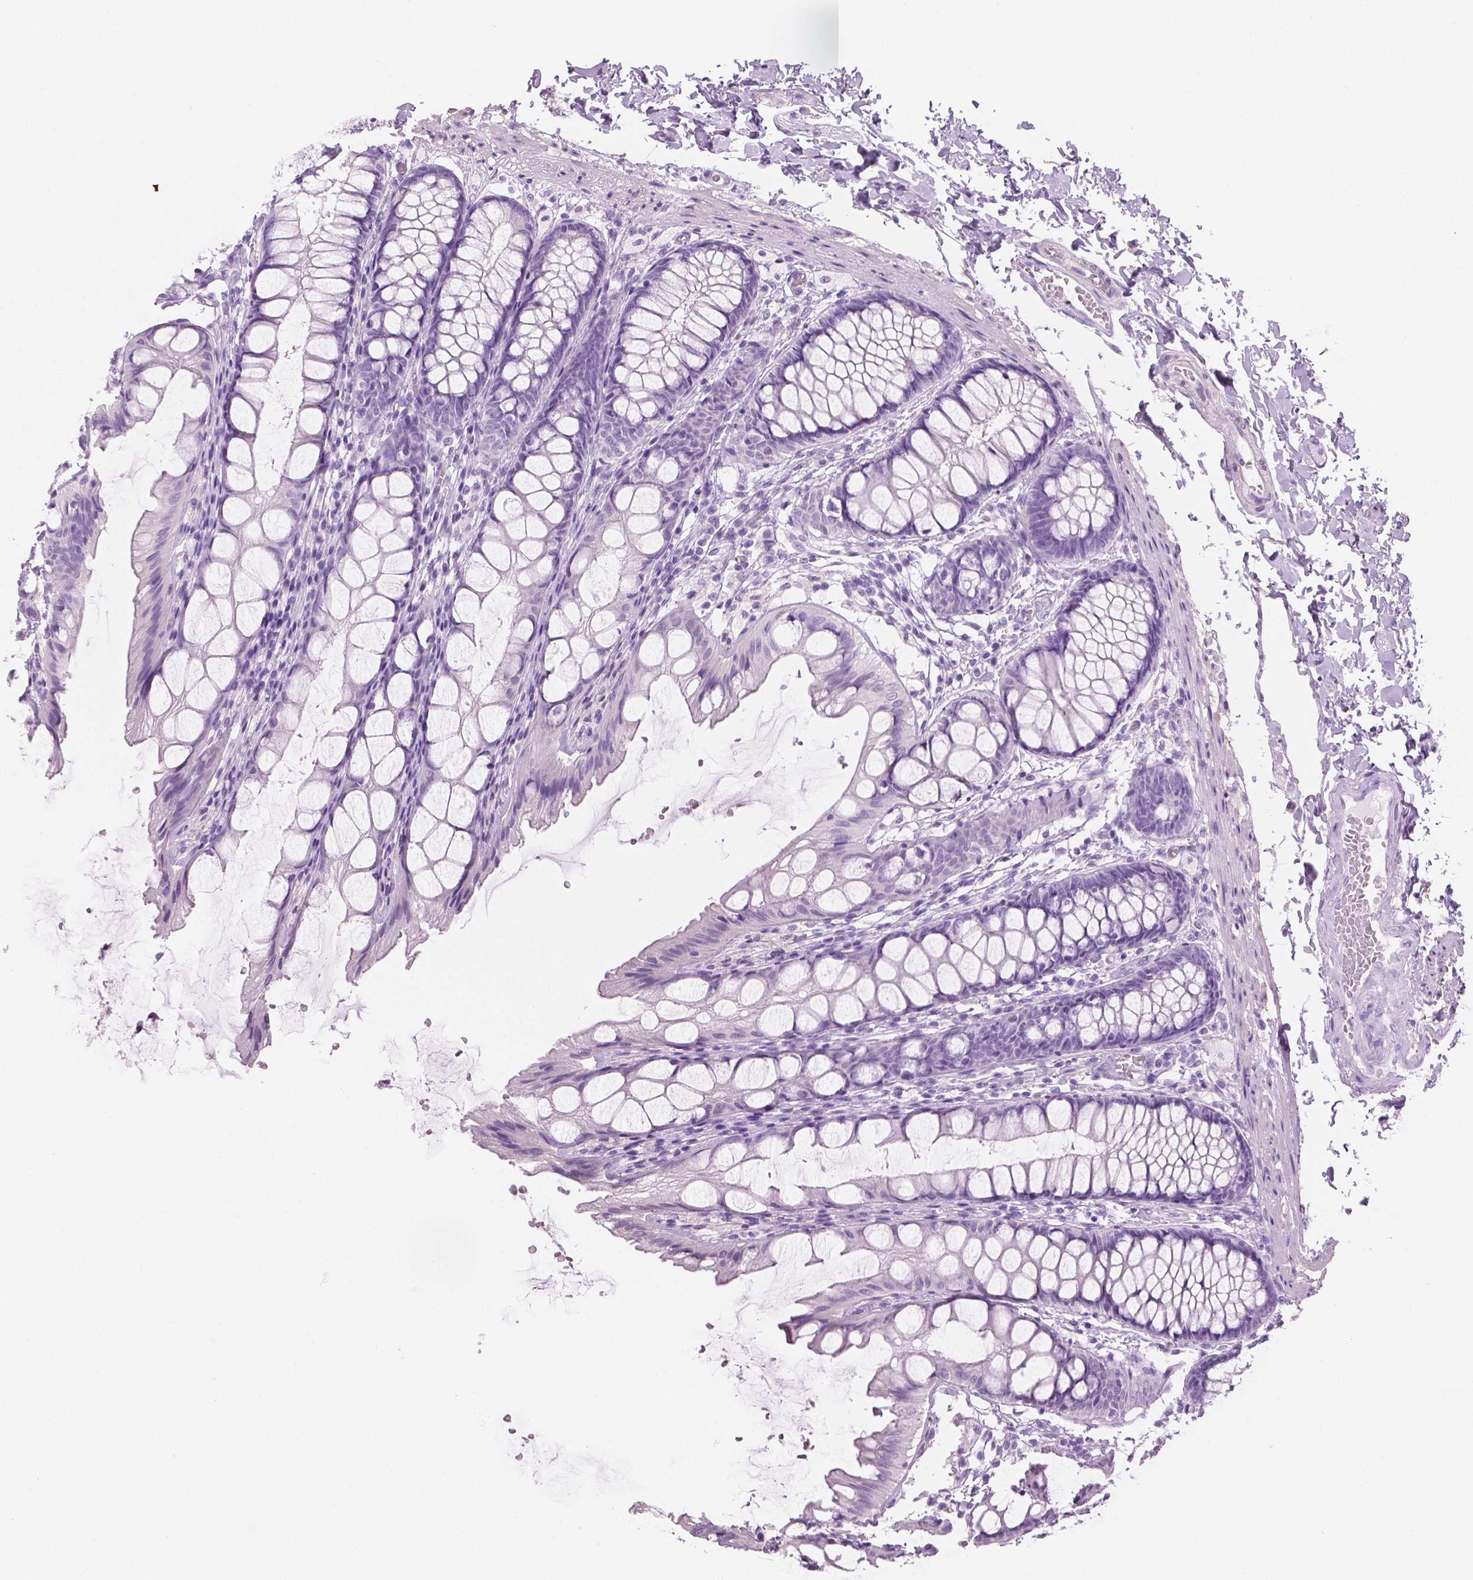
{"staining": {"intensity": "negative", "quantity": "none", "location": "none"}, "tissue": "colon", "cell_type": "Endothelial cells", "image_type": "normal", "snomed": [{"axis": "morphology", "description": "Normal tissue, NOS"}, {"axis": "topography", "description": "Colon"}], "caption": "High power microscopy micrograph of an immunohistochemistry histopathology image of unremarkable colon, revealing no significant positivity in endothelial cells. (DAB immunohistochemistry visualized using brightfield microscopy, high magnification).", "gene": "PLIN4", "patient": {"sex": "male", "age": 47}}